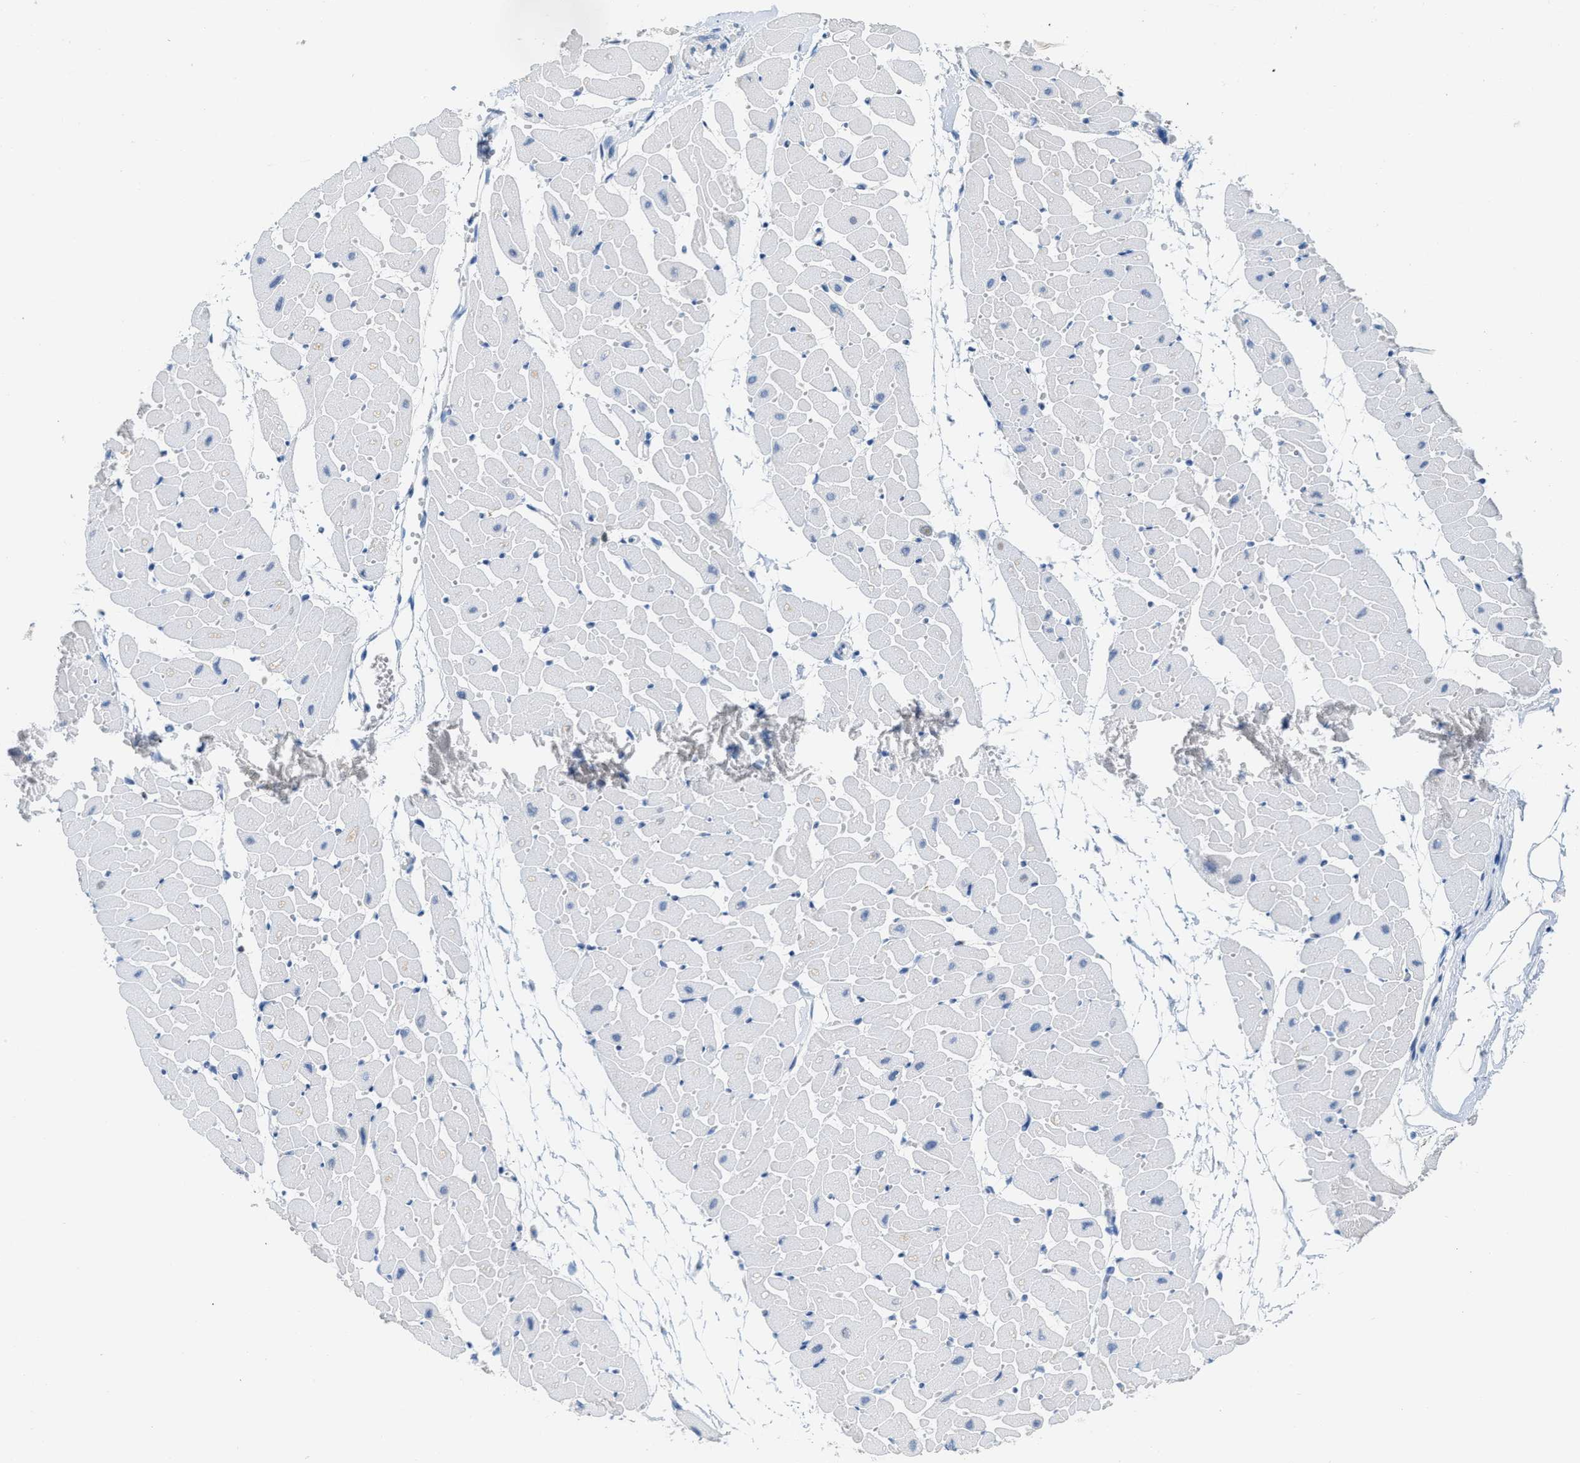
{"staining": {"intensity": "negative", "quantity": "none", "location": "none"}, "tissue": "heart muscle", "cell_type": "Cardiomyocytes", "image_type": "normal", "snomed": [{"axis": "morphology", "description": "Normal tissue, NOS"}, {"axis": "topography", "description": "Heart"}], "caption": "This is an immunohistochemistry (IHC) micrograph of normal human heart muscle. There is no staining in cardiomyocytes.", "gene": "HSF2", "patient": {"sex": "female", "age": 19}}